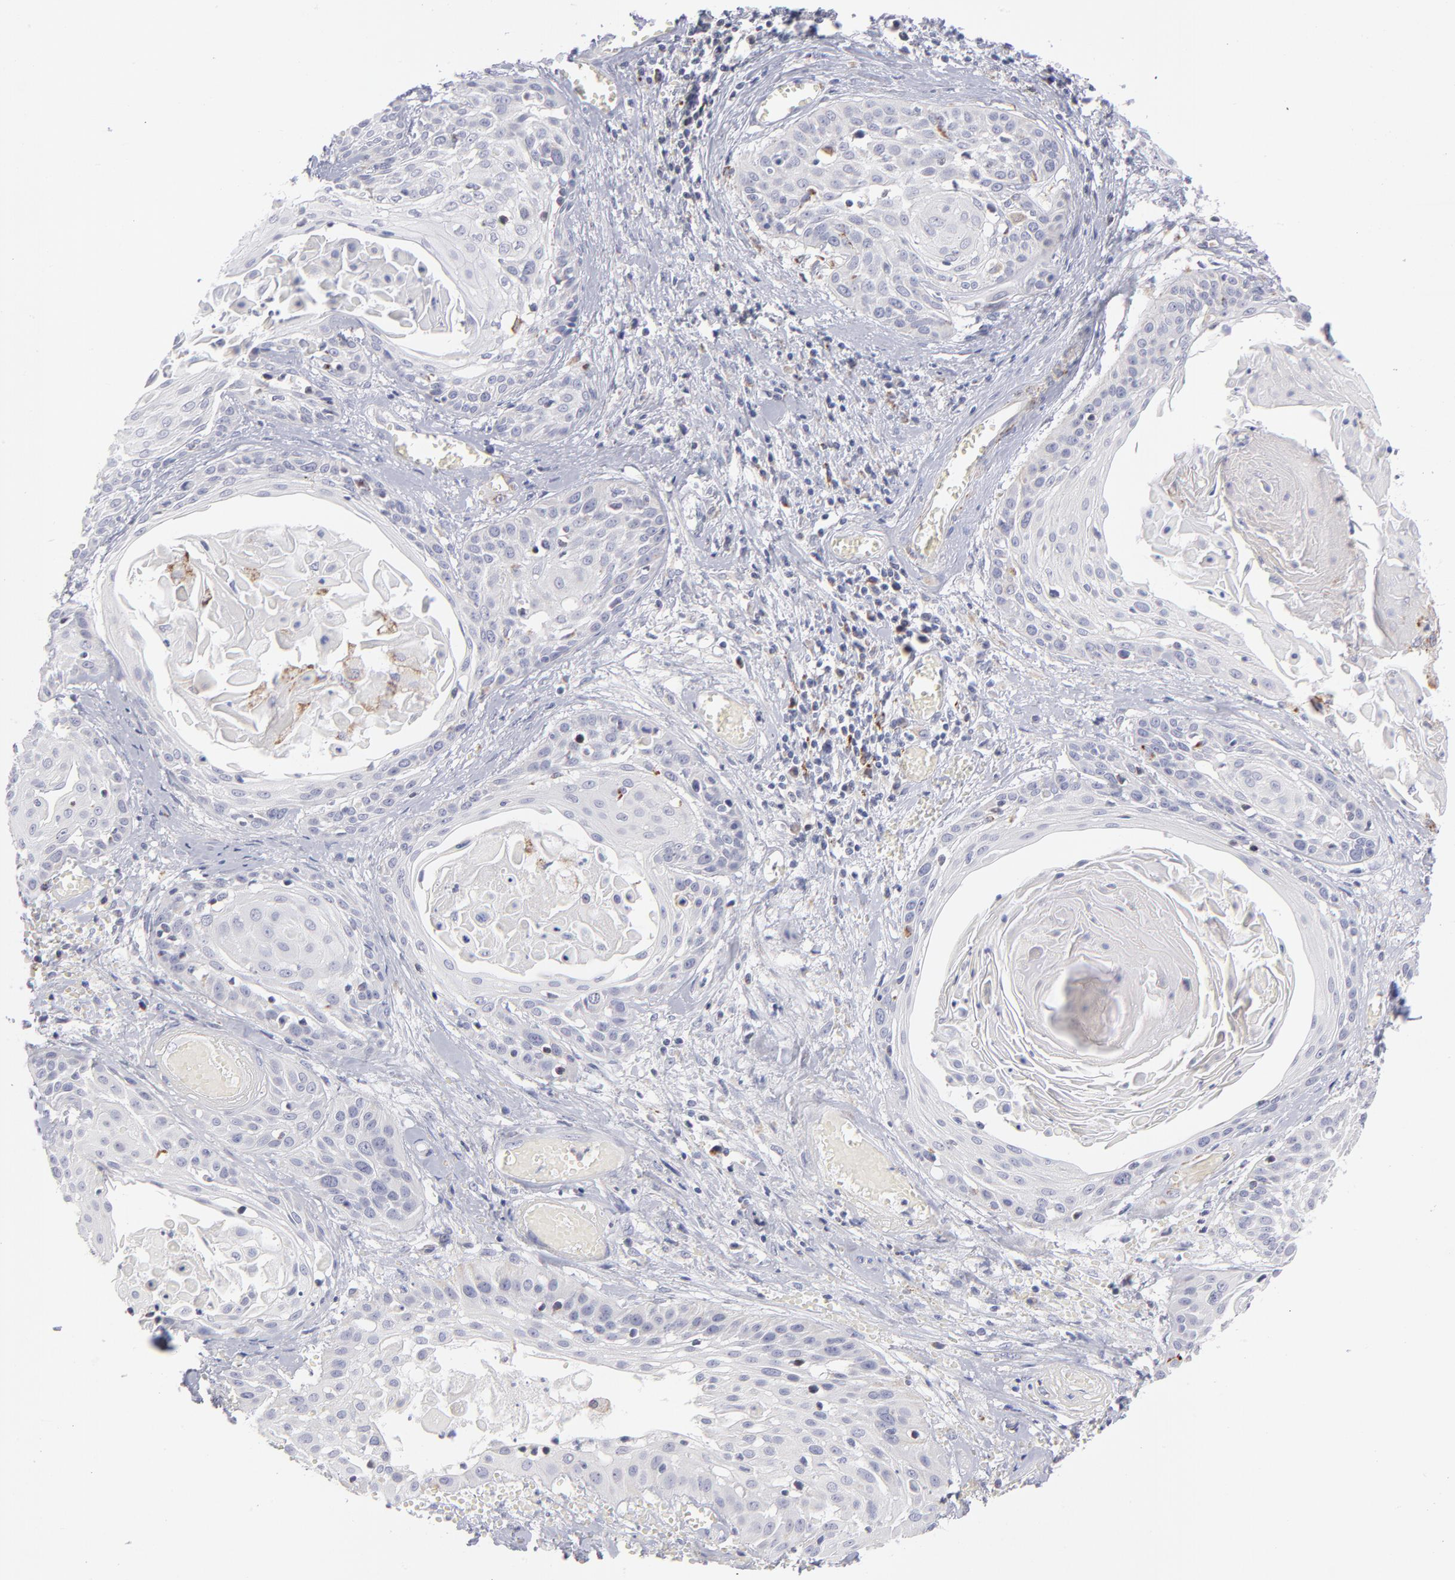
{"staining": {"intensity": "negative", "quantity": "none", "location": "none"}, "tissue": "cervical cancer", "cell_type": "Tumor cells", "image_type": "cancer", "snomed": [{"axis": "morphology", "description": "Squamous cell carcinoma, NOS"}, {"axis": "topography", "description": "Cervix"}], "caption": "Immunohistochemistry micrograph of human cervical squamous cell carcinoma stained for a protein (brown), which reveals no staining in tumor cells. (Brightfield microscopy of DAB immunohistochemistry (IHC) at high magnification).", "gene": "MTHFD2", "patient": {"sex": "female", "age": 57}}